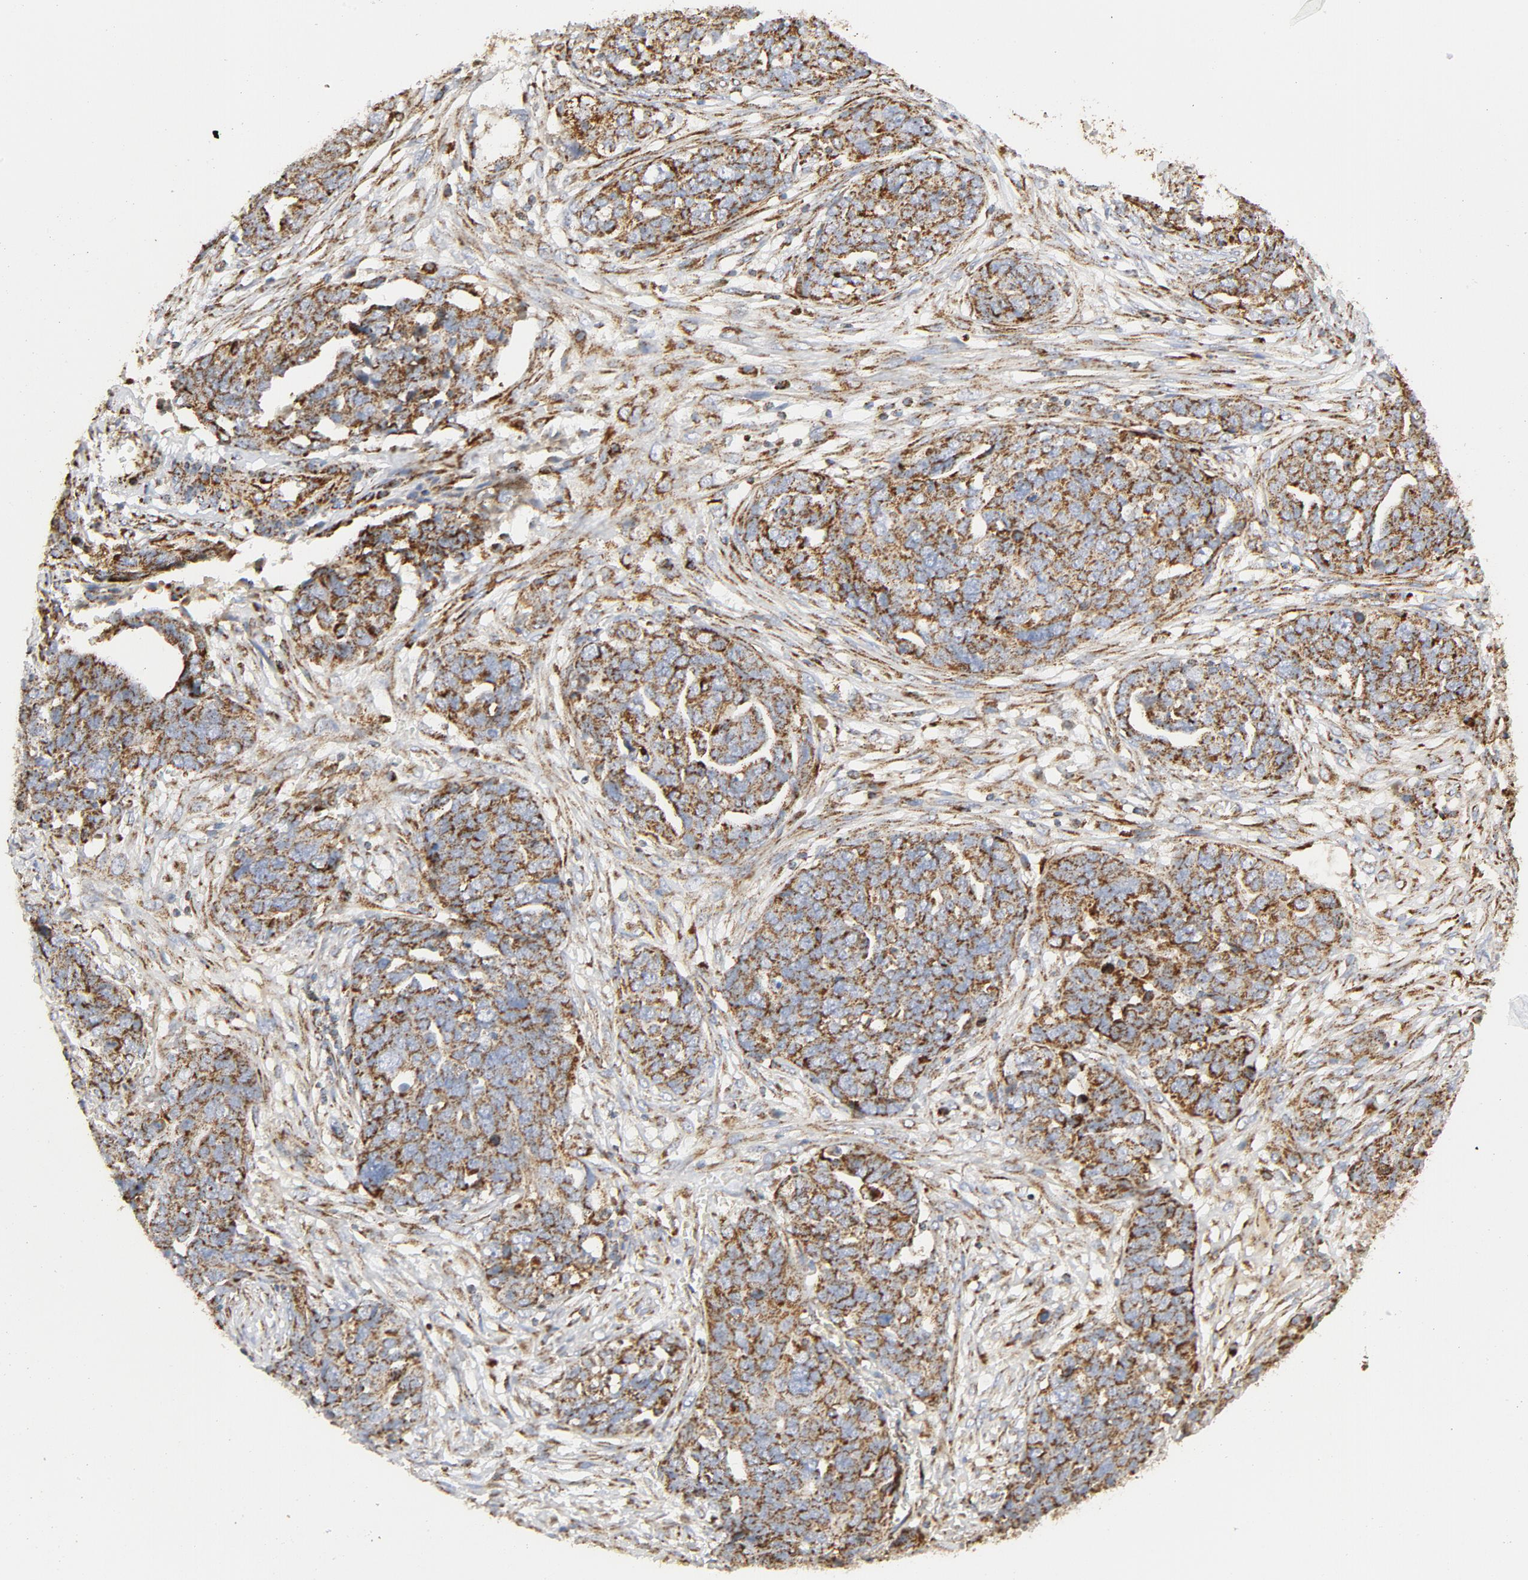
{"staining": {"intensity": "strong", "quantity": ">75%", "location": "cytoplasmic/membranous"}, "tissue": "ovarian cancer", "cell_type": "Tumor cells", "image_type": "cancer", "snomed": [{"axis": "morphology", "description": "Normal tissue, NOS"}, {"axis": "morphology", "description": "Cystadenocarcinoma, serous, NOS"}, {"axis": "topography", "description": "Fallopian tube"}, {"axis": "topography", "description": "Ovary"}], "caption": "Protein analysis of serous cystadenocarcinoma (ovarian) tissue shows strong cytoplasmic/membranous staining in approximately >75% of tumor cells.", "gene": "PCNX4", "patient": {"sex": "female", "age": 56}}